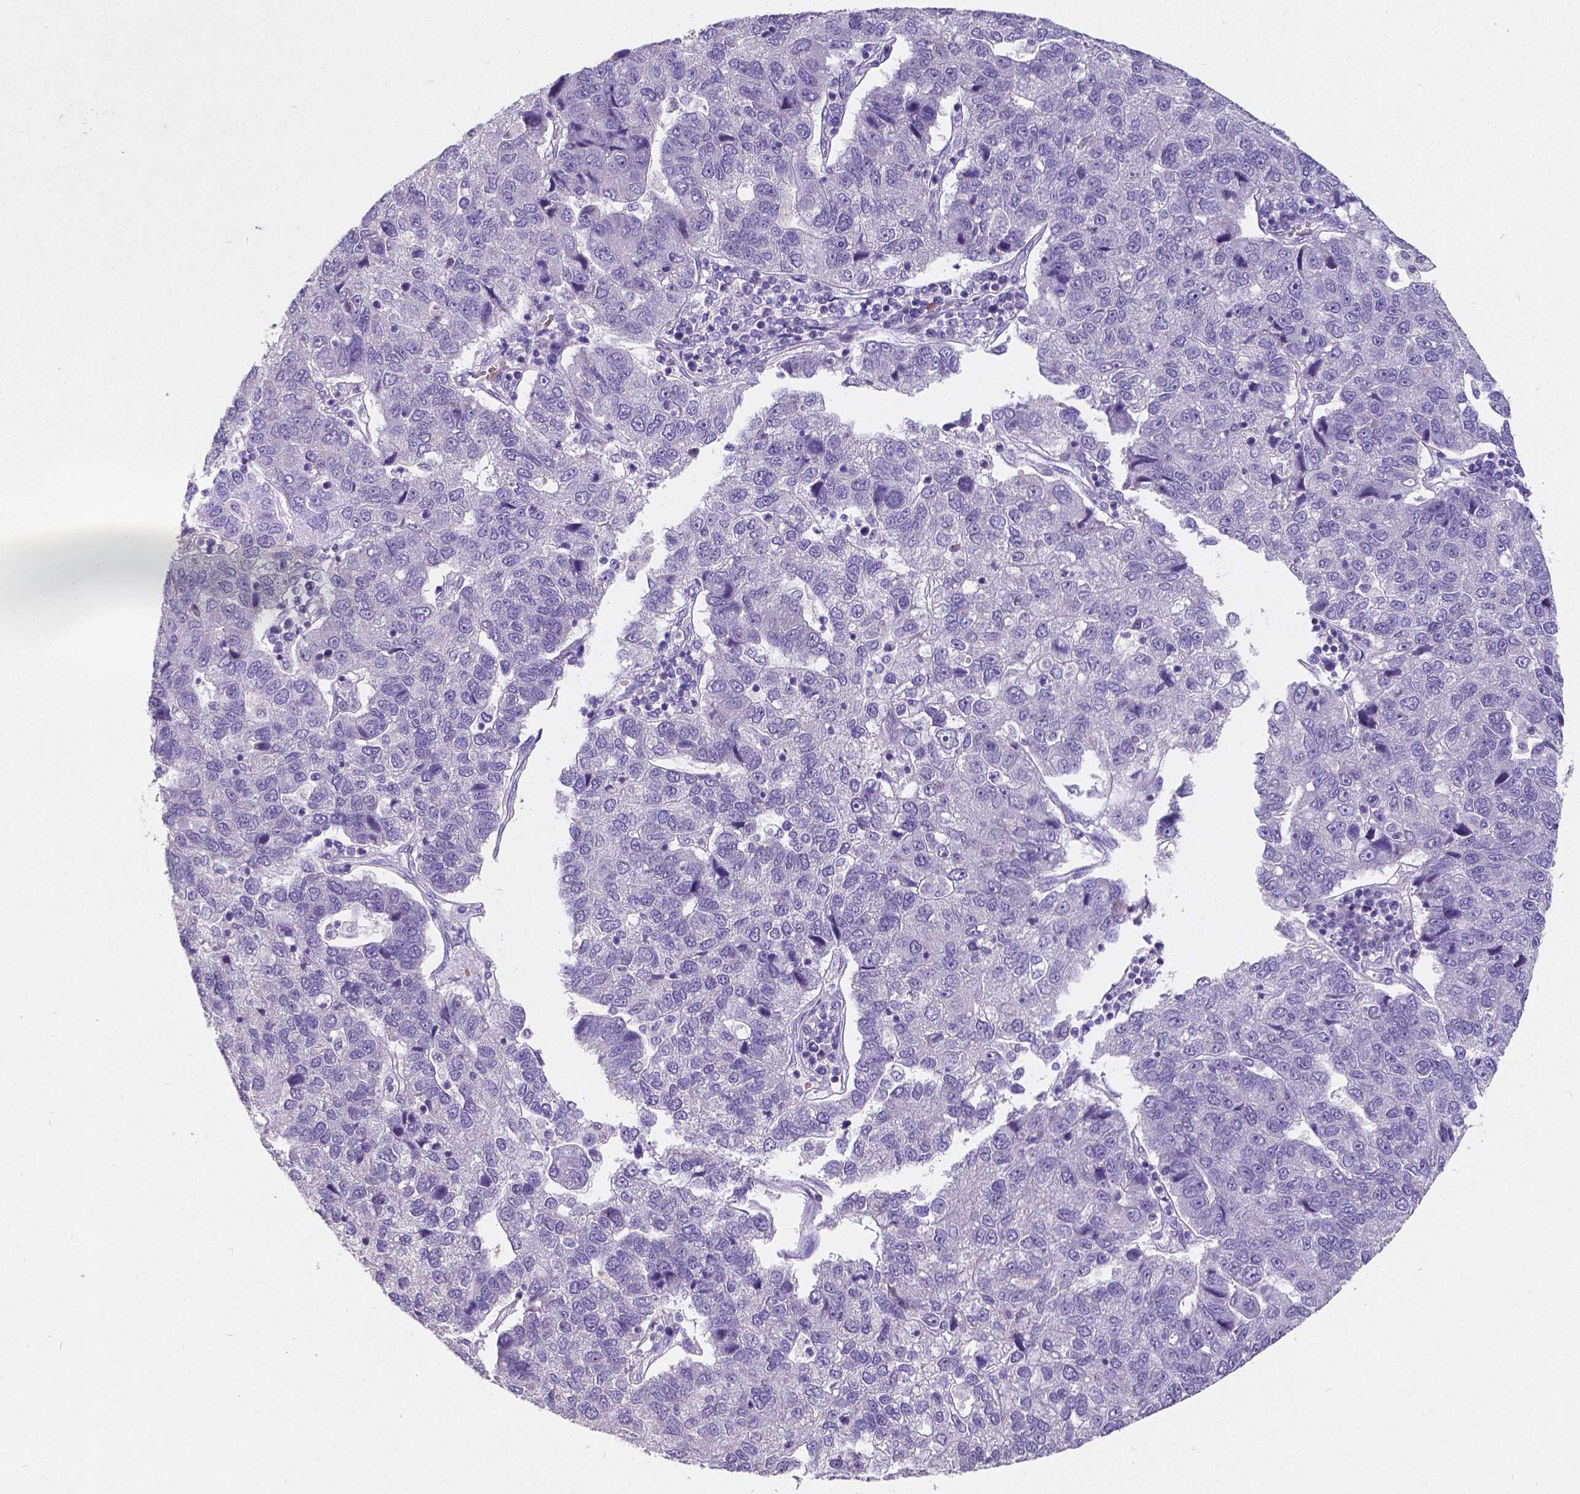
{"staining": {"intensity": "negative", "quantity": "none", "location": "none"}, "tissue": "pancreatic cancer", "cell_type": "Tumor cells", "image_type": "cancer", "snomed": [{"axis": "morphology", "description": "Adenocarcinoma, NOS"}, {"axis": "topography", "description": "Pancreas"}], "caption": "A photomicrograph of human pancreatic cancer is negative for staining in tumor cells.", "gene": "SATB2", "patient": {"sex": "female", "age": 61}}